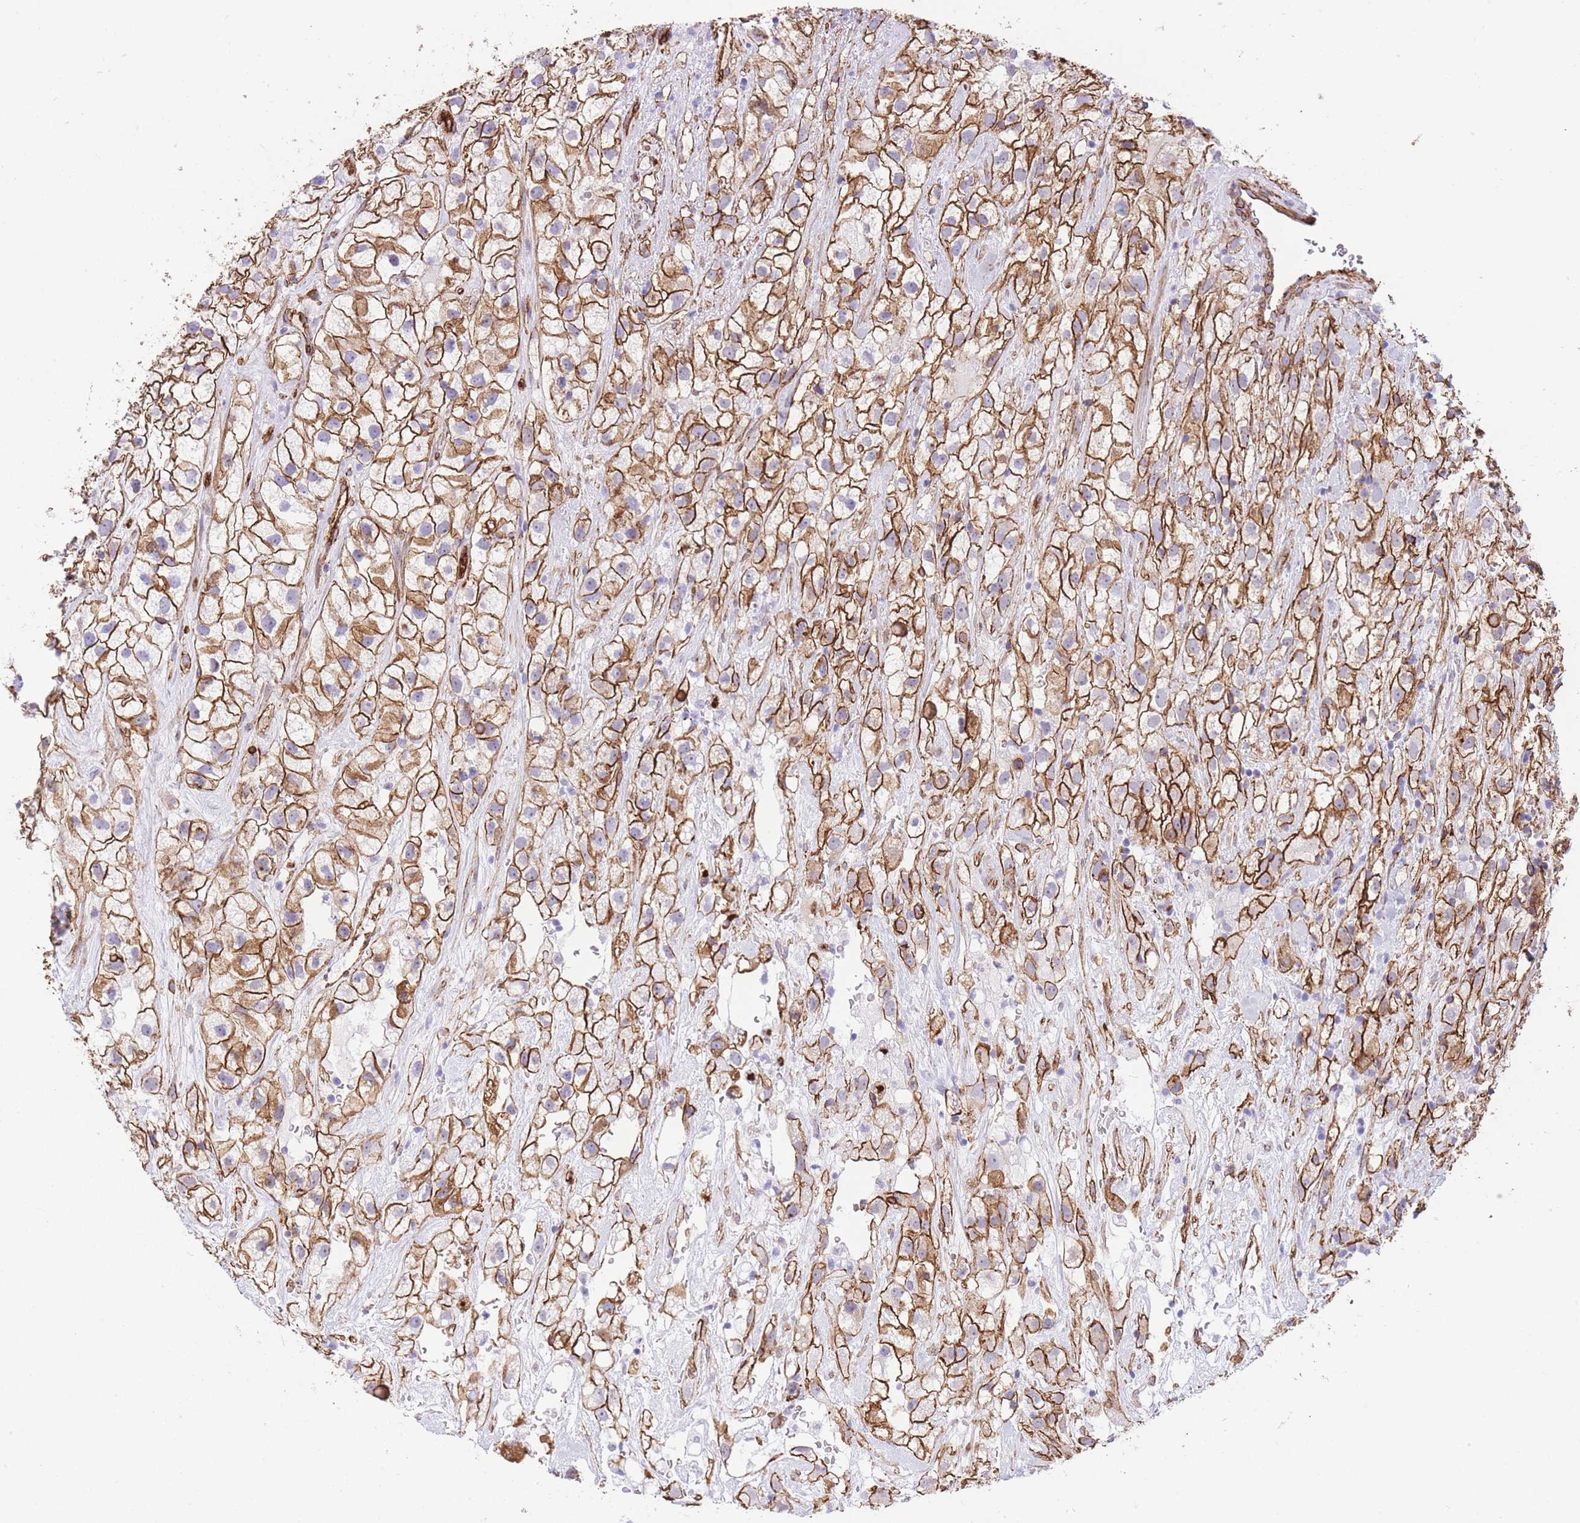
{"staining": {"intensity": "moderate", "quantity": ">75%", "location": "cytoplasmic/membranous"}, "tissue": "renal cancer", "cell_type": "Tumor cells", "image_type": "cancer", "snomed": [{"axis": "morphology", "description": "Adenocarcinoma, NOS"}, {"axis": "topography", "description": "Kidney"}], "caption": "The image exhibits immunohistochemical staining of renal cancer (adenocarcinoma). There is moderate cytoplasmic/membranous staining is present in about >75% of tumor cells. (Brightfield microscopy of DAB IHC at high magnification).", "gene": "CAVIN1", "patient": {"sex": "male", "age": 59}}